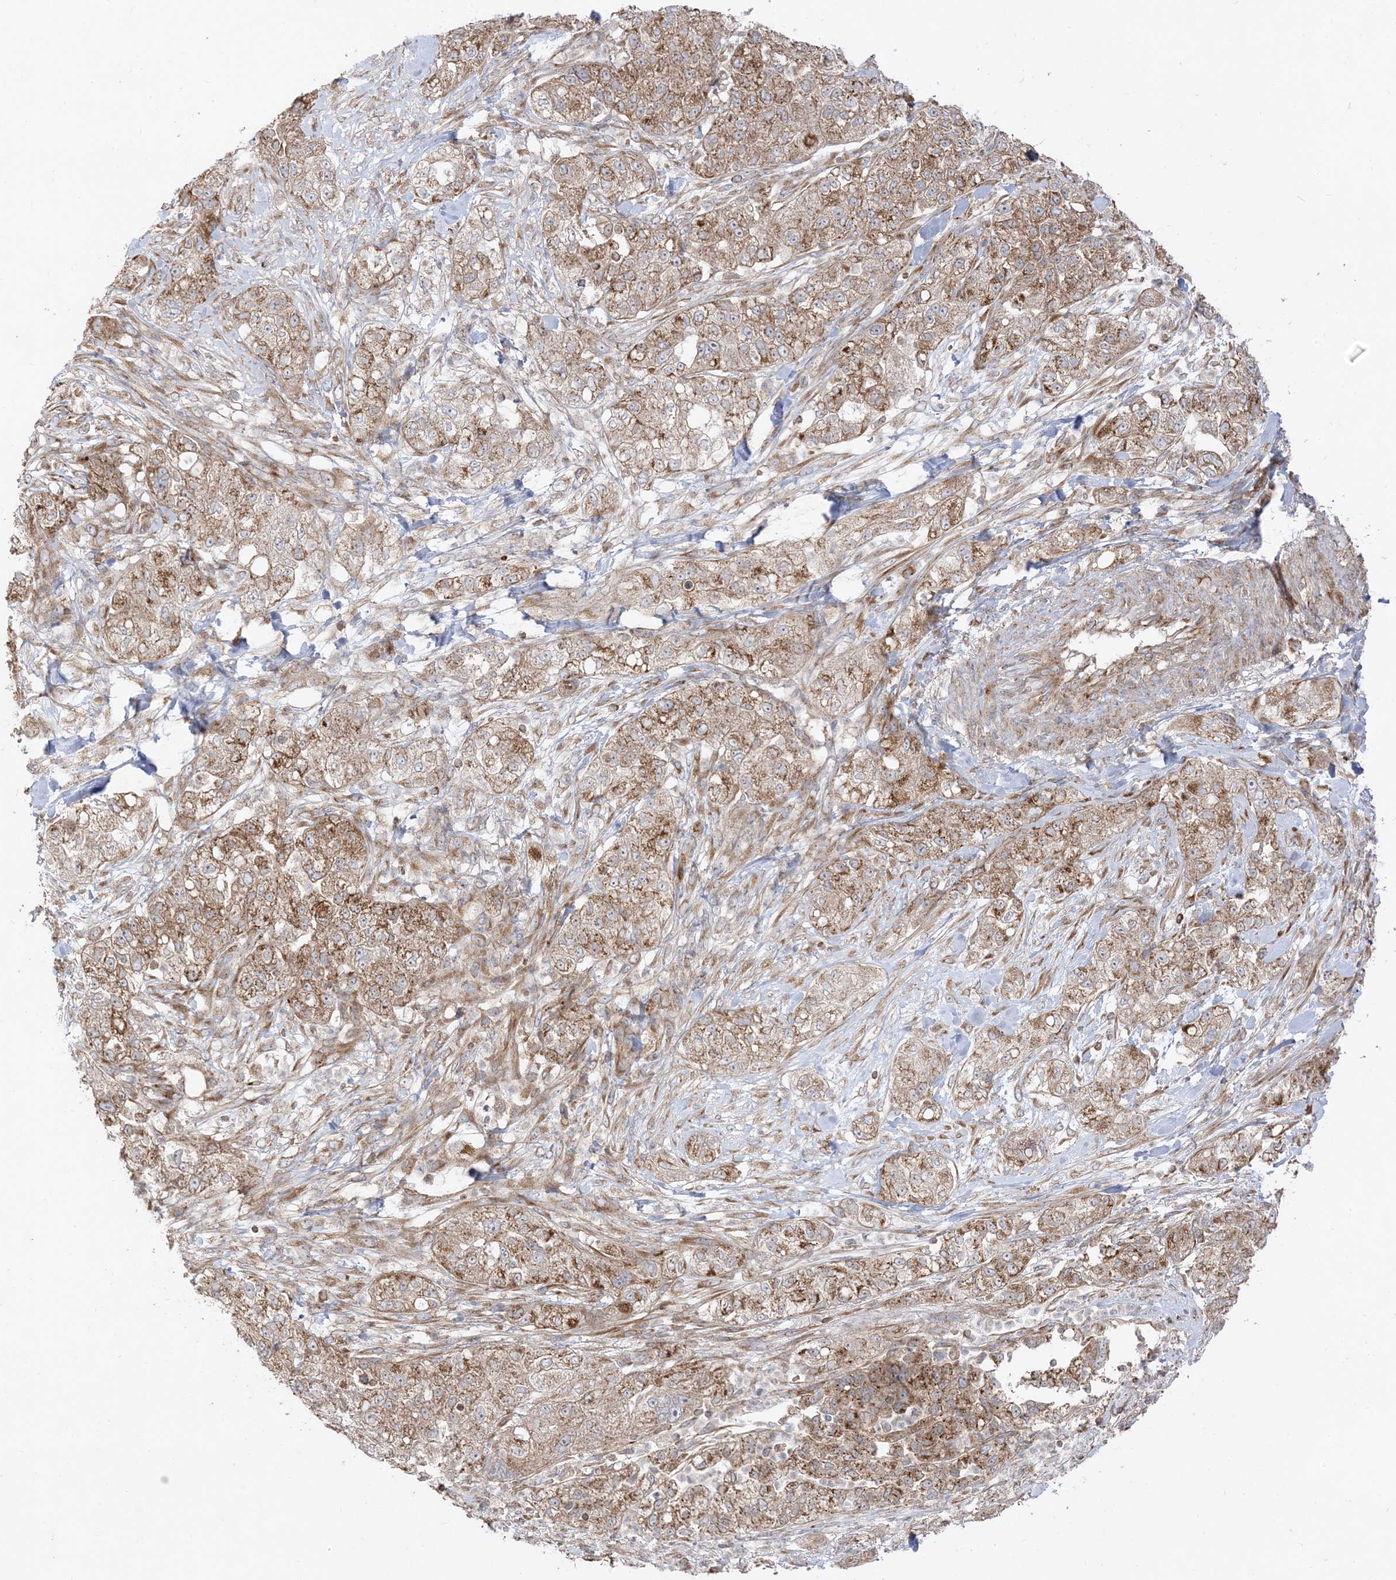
{"staining": {"intensity": "moderate", "quantity": ">75%", "location": "cytoplasmic/membranous"}, "tissue": "pancreatic cancer", "cell_type": "Tumor cells", "image_type": "cancer", "snomed": [{"axis": "morphology", "description": "Adenocarcinoma, NOS"}, {"axis": "topography", "description": "Pancreas"}], "caption": "Immunohistochemical staining of human pancreatic cancer (adenocarcinoma) reveals moderate cytoplasmic/membranous protein positivity in about >75% of tumor cells. (DAB = brown stain, brightfield microscopy at high magnification).", "gene": "AARS2", "patient": {"sex": "female", "age": 78}}